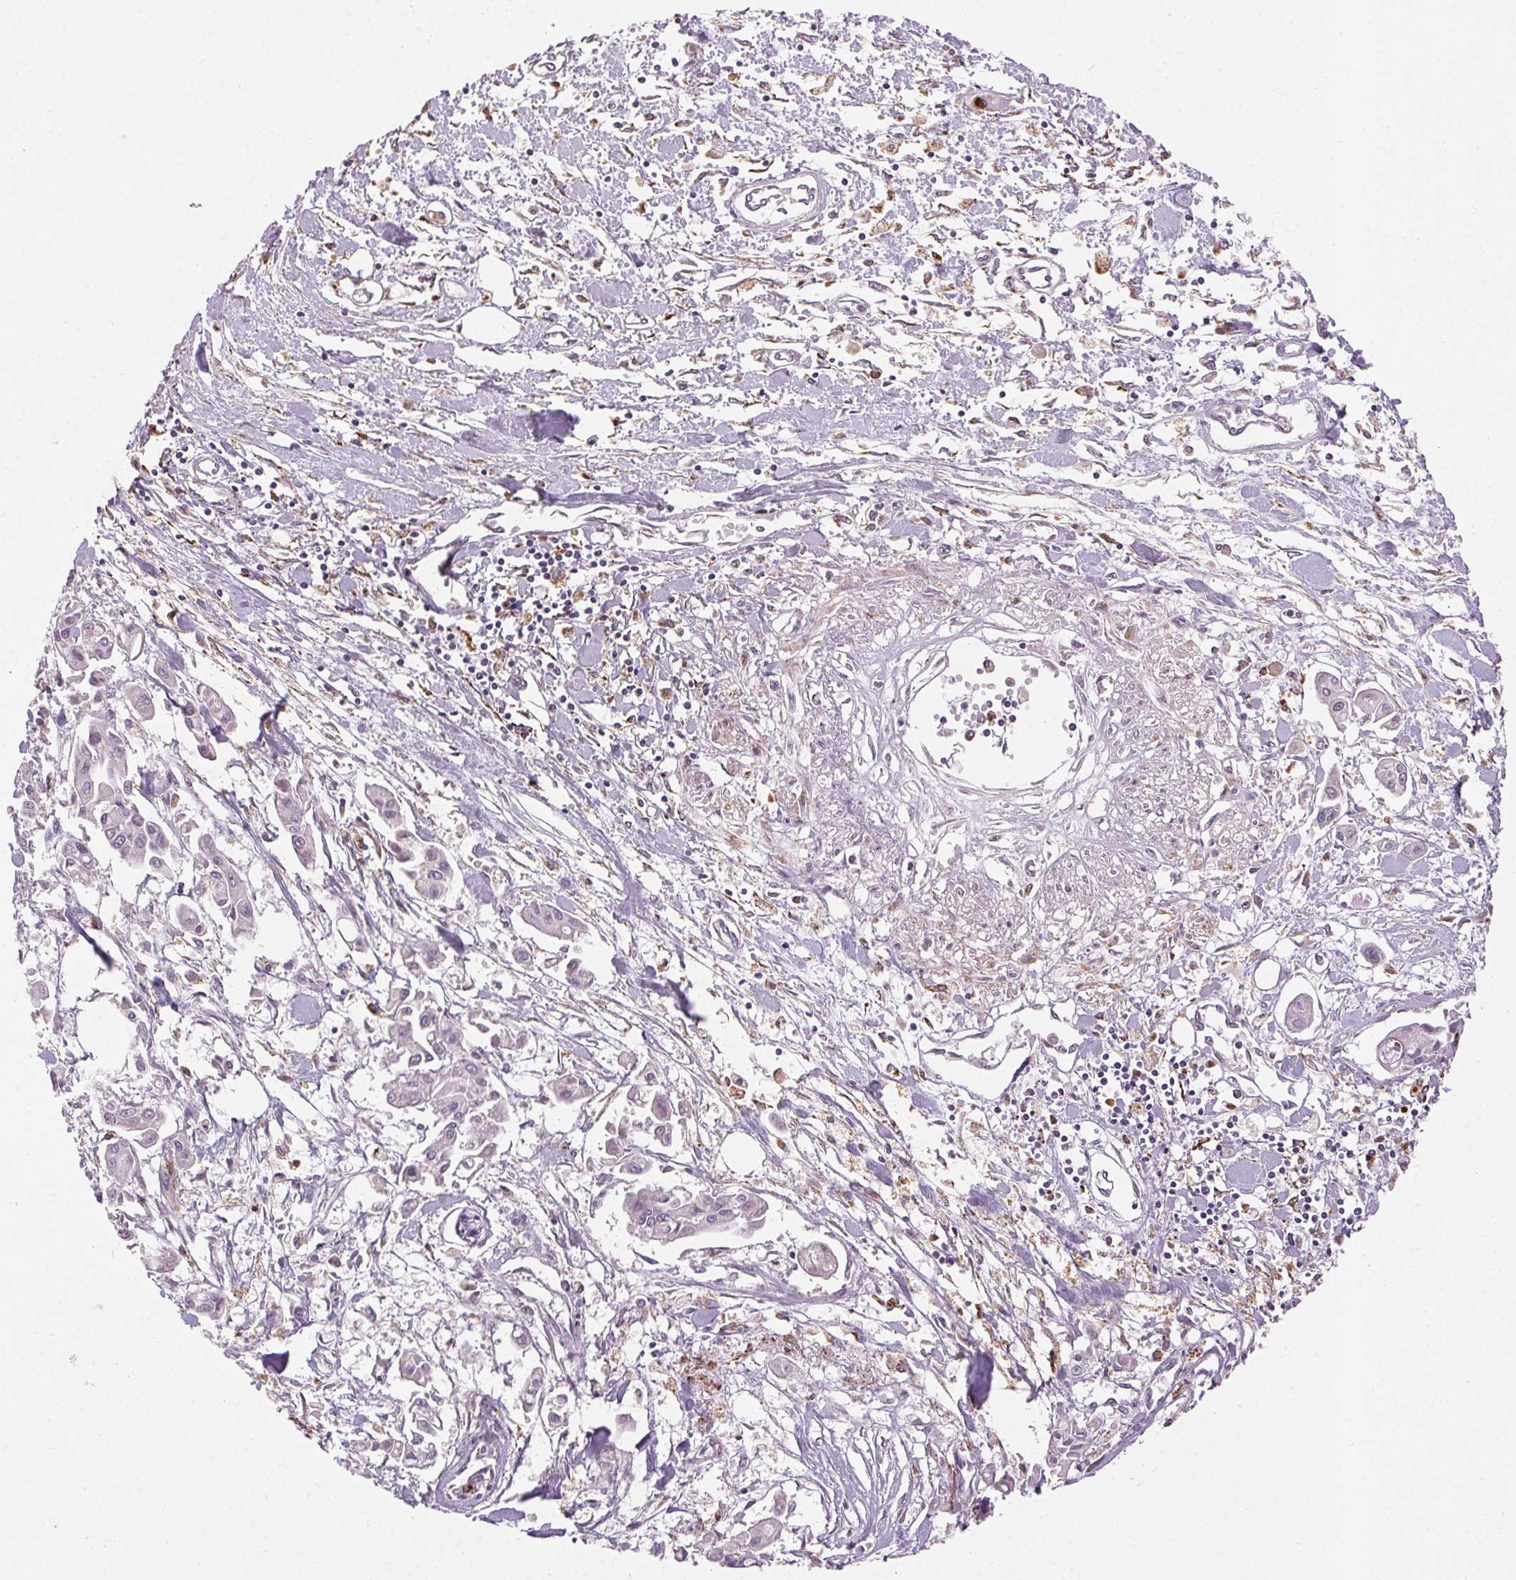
{"staining": {"intensity": "negative", "quantity": "none", "location": "none"}, "tissue": "pancreatic cancer", "cell_type": "Tumor cells", "image_type": "cancer", "snomed": [{"axis": "morphology", "description": "Adenocarcinoma, NOS"}, {"axis": "topography", "description": "Pancreas"}], "caption": "Tumor cells are negative for protein expression in human pancreatic cancer.", "gene": "REP15", "patient": {"sex": "male", "age": 61}}